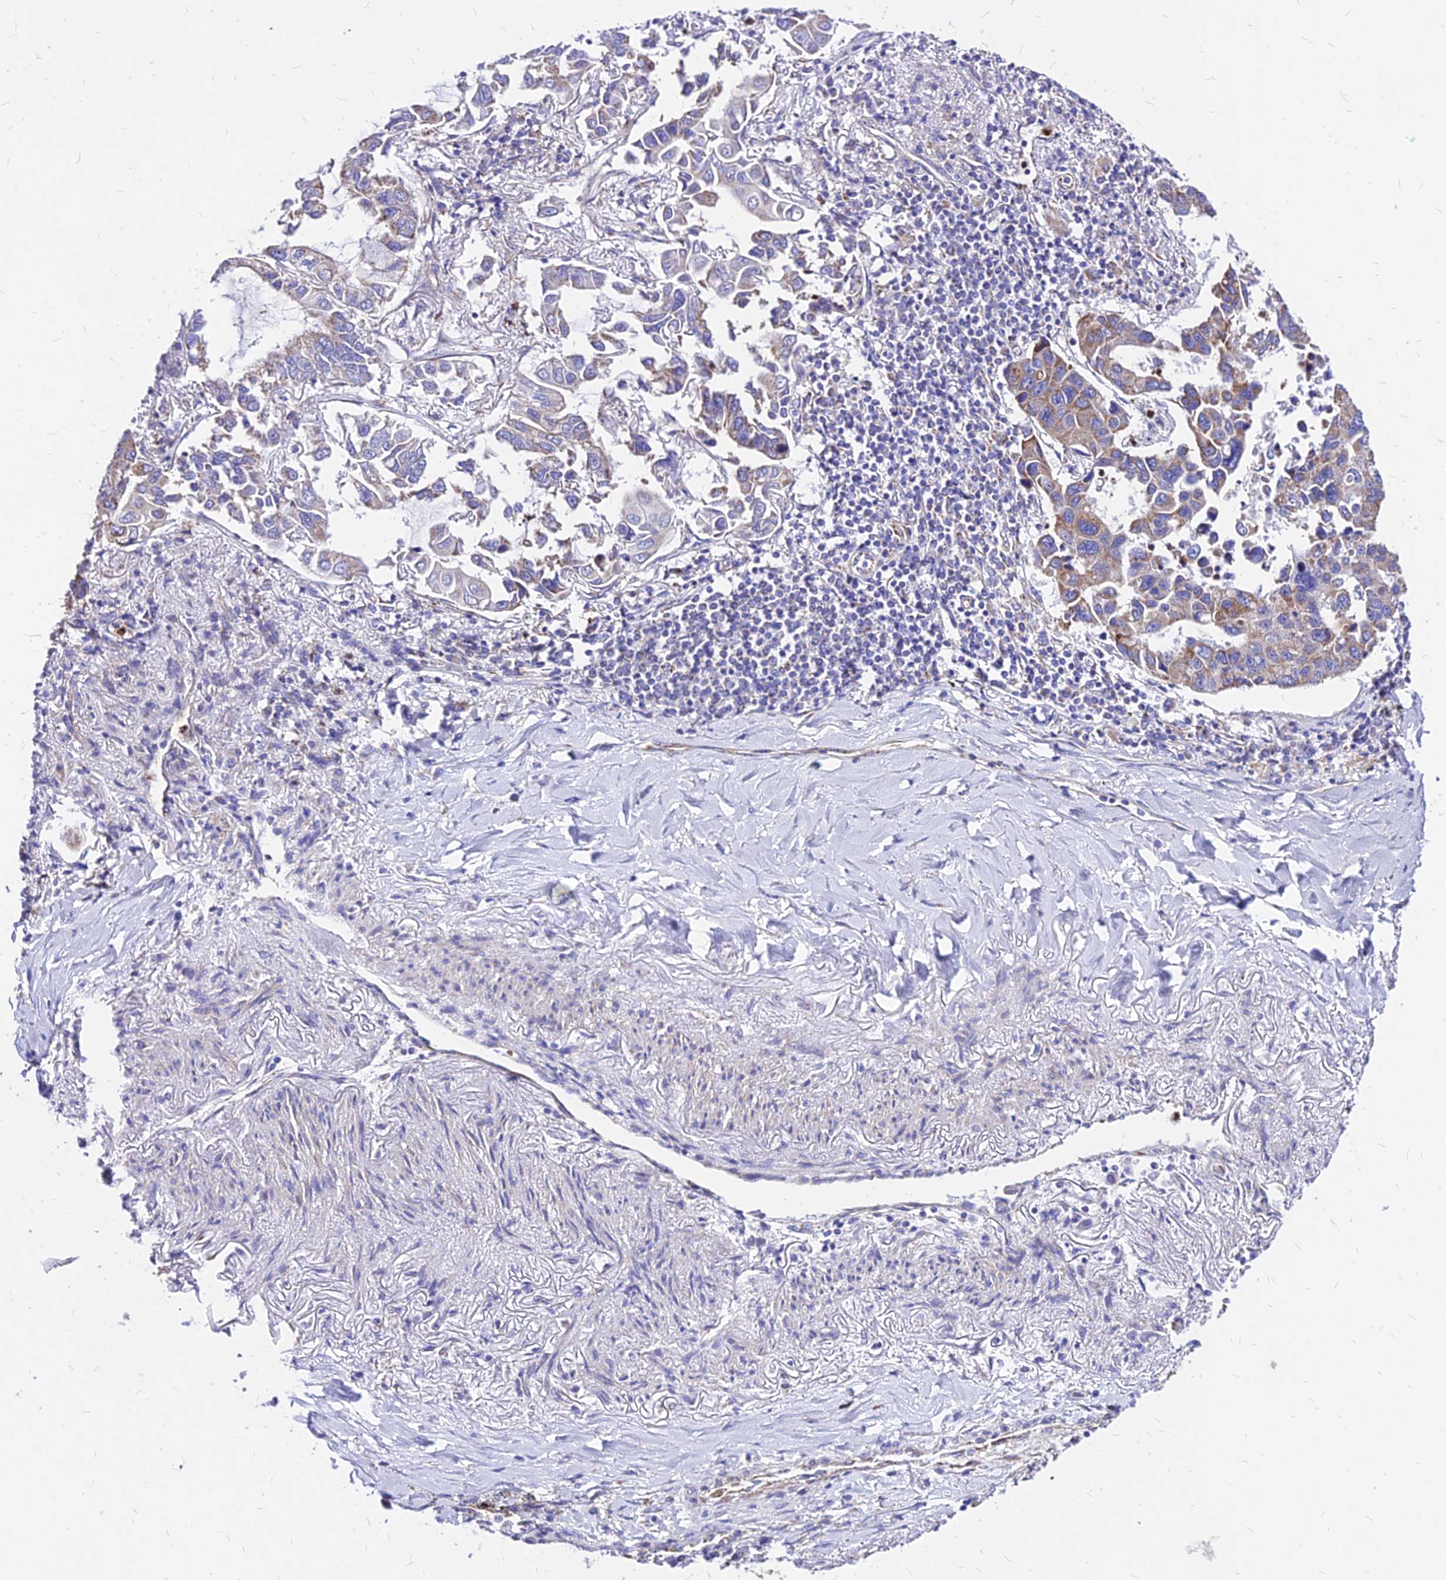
{"staining": {"intensity": "weak", "quantity": "25%-75%", "location": "cytoplasmic/membranous"}, "tissue": "lung cancer", "cell_type": "Tumor cells", "image_type": "cancer", "snomed": [{"axis": "morphology", "description": "Adenocarcinoma, NOS"}, {"axis": "topography", "description": "Lung"}], "caption": "Tumor cells reveal low levels of weak cytoplasmic/membranous expression in about 25%-75% of cells in lung adenocarcinoma.", "gene": "MRPL3", "patient": {"sex": "male", "age": 64}}